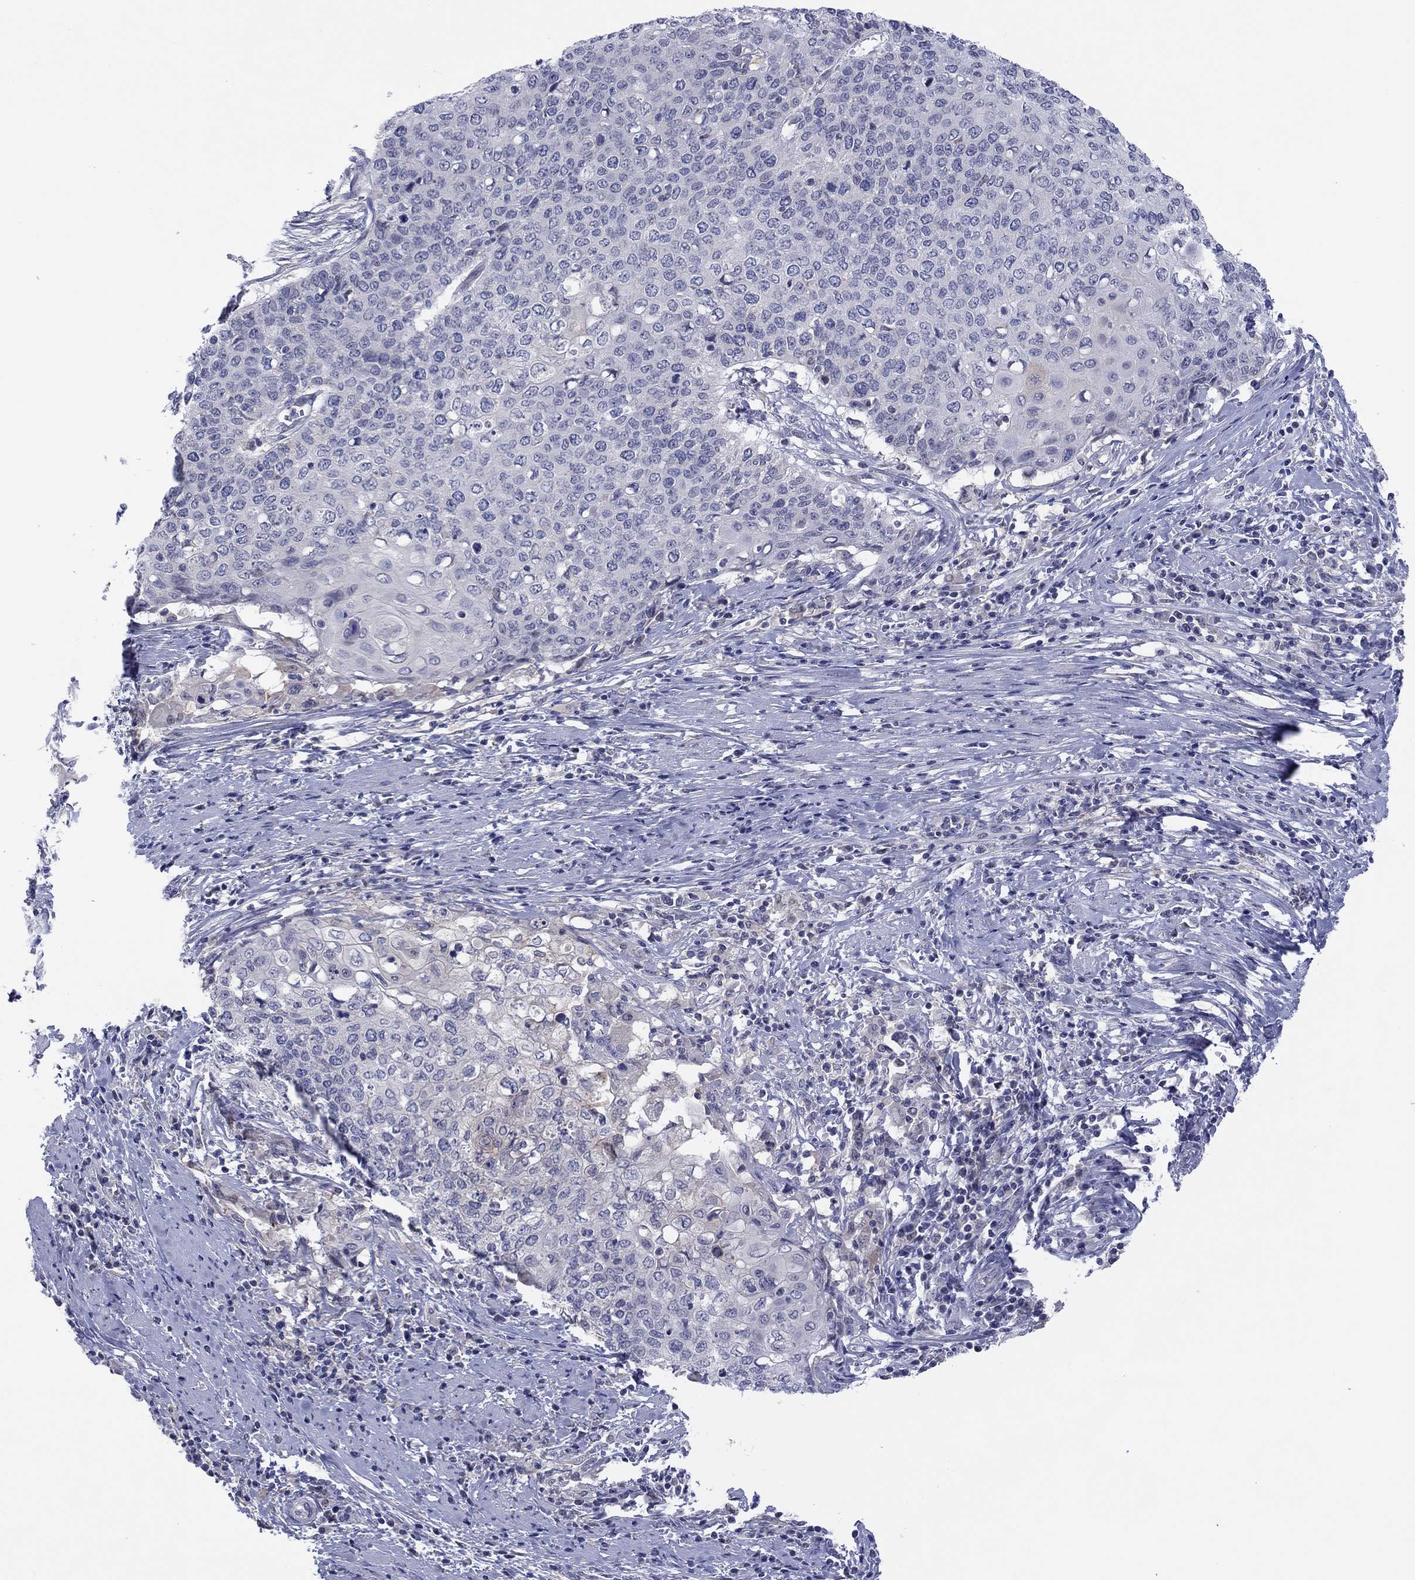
{"staining": {"intensity": "weak", "quantity": "<25%", "location": "cytoplasmic/membranous"}, "tissue": "cervical cancer", "cell_type": "Tumor cells", "image_type": "cancer", "snomed": [{"axis": "morphology", "description": "Squamous cell carcinoma, NOS"}, {"axis": "topography", "description": "Cervix"}], "caption": "An immunohistochemistry histopathology image of squamous cell carcinoma (cervical) is shown. There is no staining in tumor cells of squamous cell carcinoma (cervical).", "gene": "CYP2B6", "patient": {"sex": "female", "age": 39}}